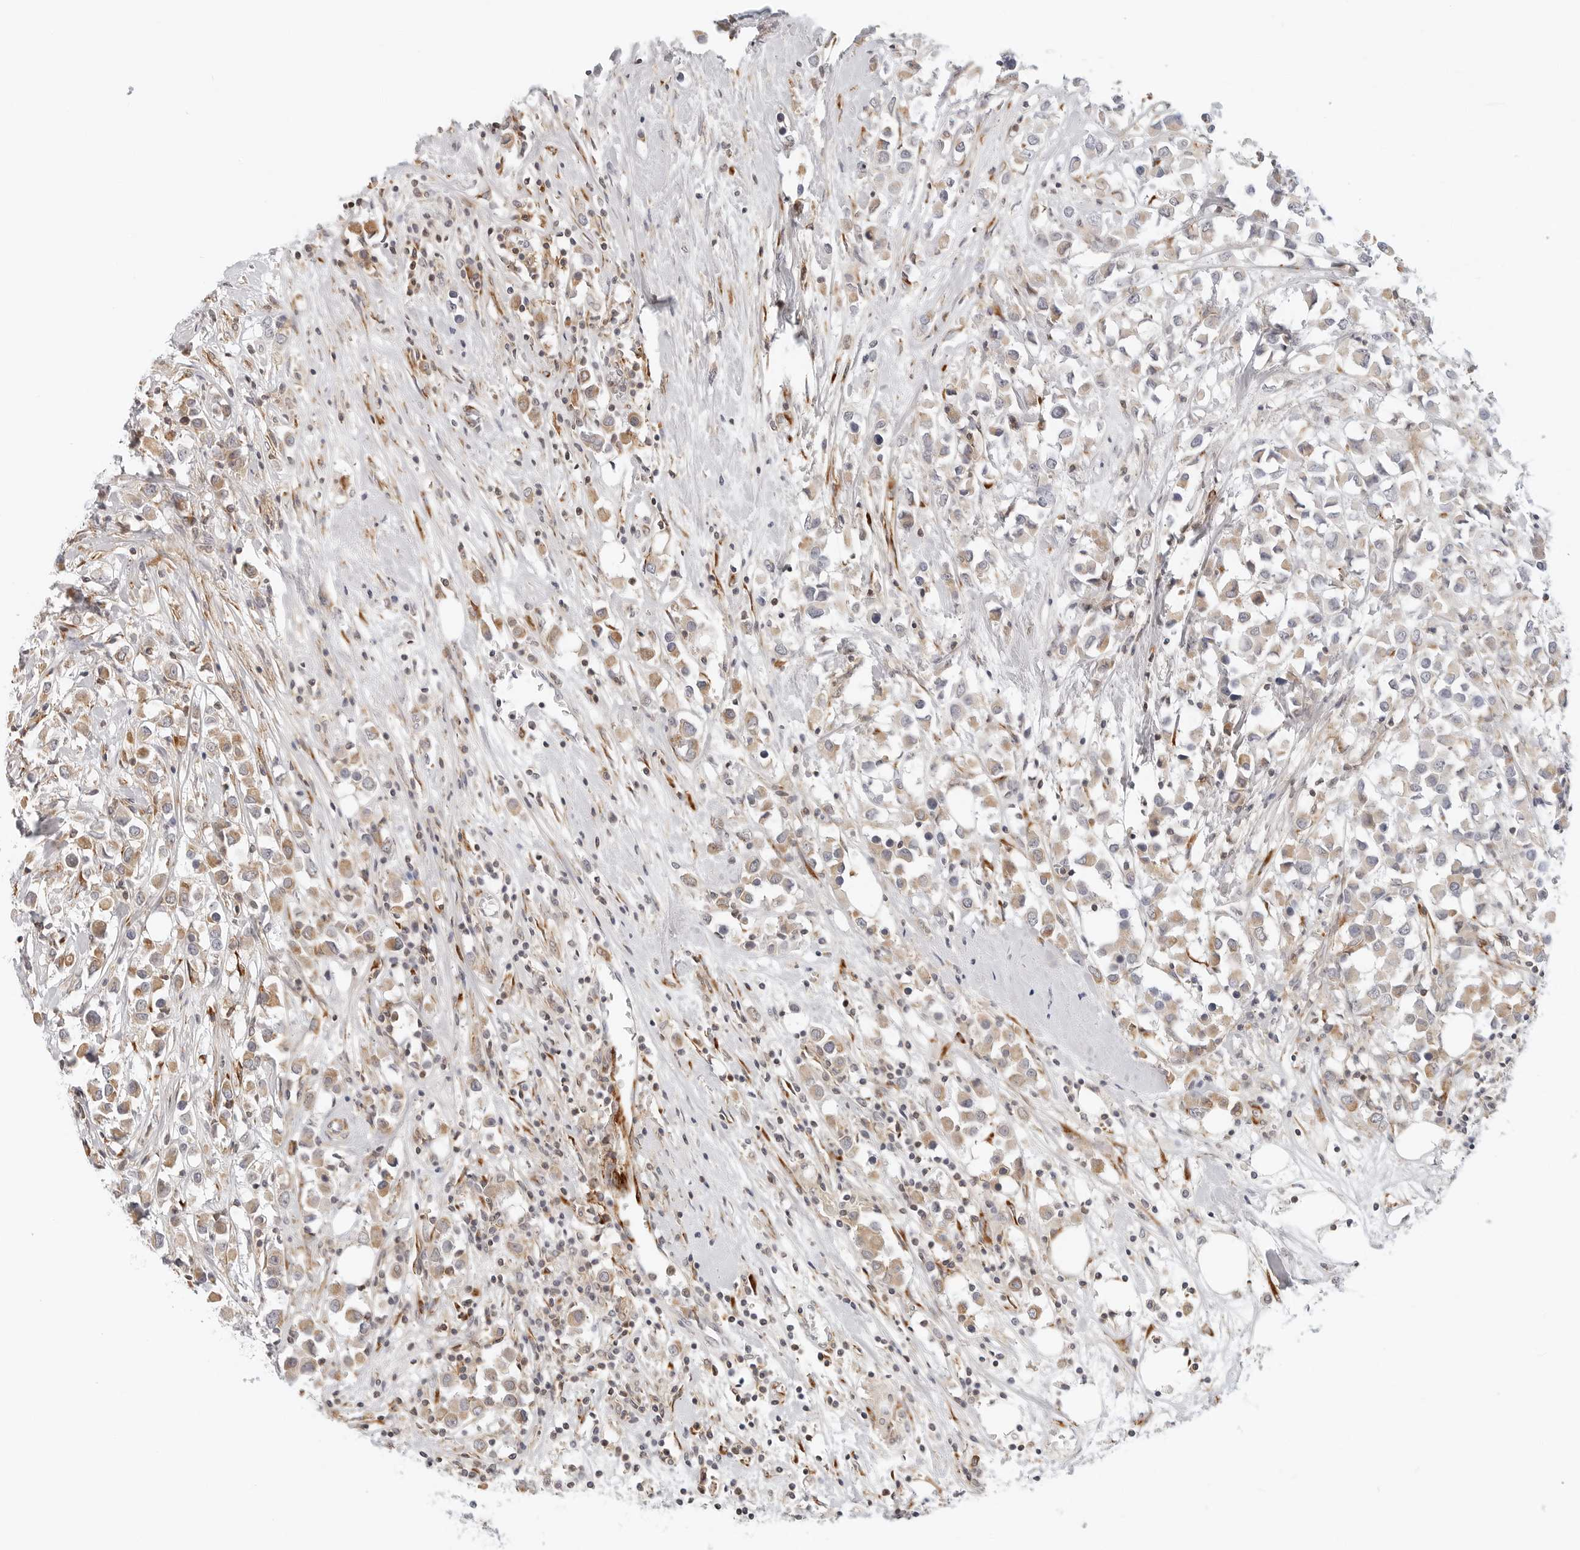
{"staining": {"intensity": "moderate", "quantity": "25%-75%", "location": "cytoplasmic/membranous"}, "tissue": "breast cancer", "cell_type": "Tumor cells", "image_type": "cancer", "snomed": [{"axis": "morphology", "description": "Duct carcinoma"}, {"axis": "topography", "description": "Breast"}], "caption": "Immunohistochemistry (DAB) staining of human breast cancer (invasive ductal carcinoma) shows moderate cytoplasmic/membranous protein positivity in approximately 25%-75% of tumor cells.", "gene": "C1QTNF1", "patient": {"sex": "female", "age": 61}}